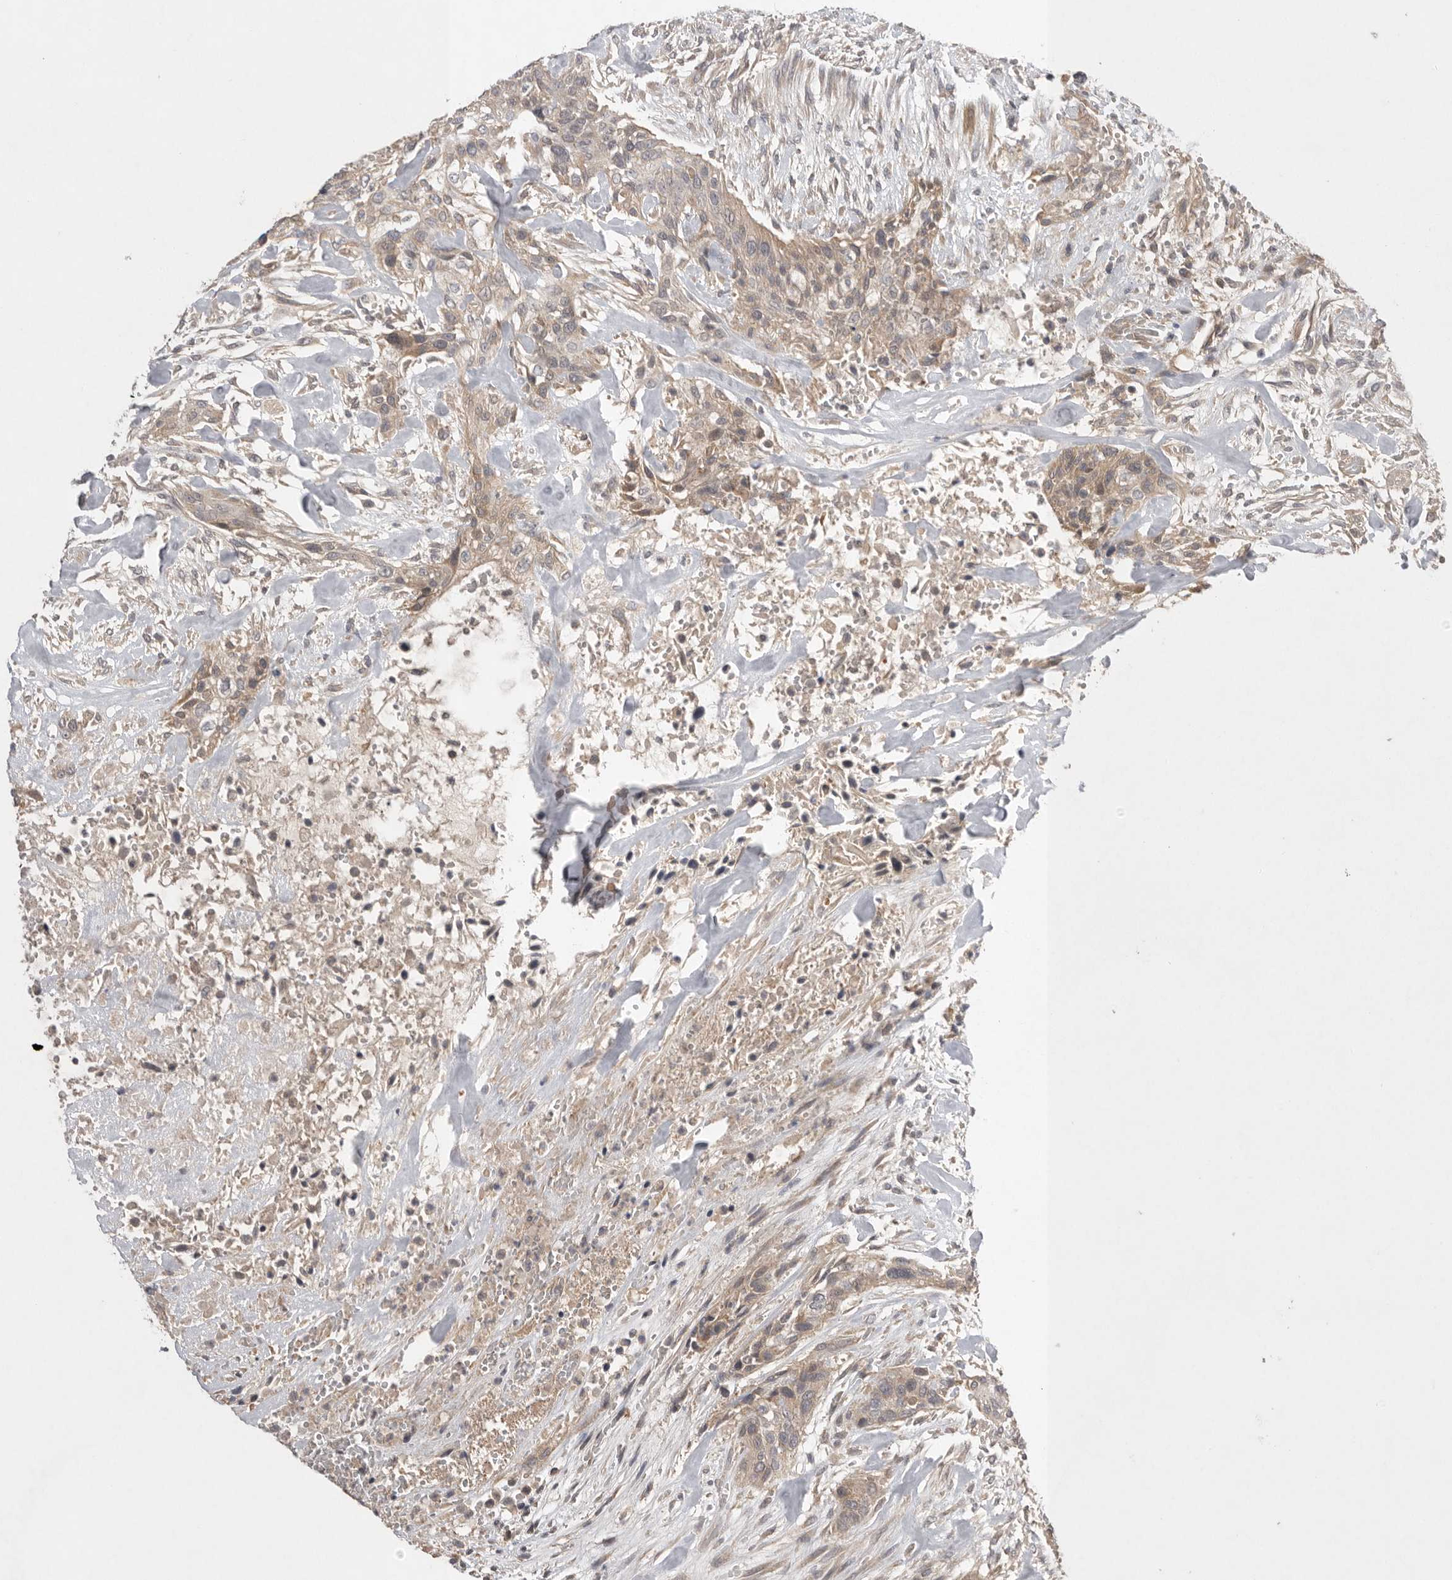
{"staining": {"intensity": "weak", "quantity": ">75%", "location": "cytoplasmic/membranous"}, "tissue": "urothelial cancer", "cell_type": "Tumor cells", "image_type": "cancer", "snomed": [{"axis": "morphology", "description": "Urothelial carcinoma, High grade"}, {"axis": "topography", "description": "Urinary bladder"}], "caption": "Human urothelial cancer stained for a protein (brown) shows weak cytoplasmic/membranous positive expression in approximately >75% of tumor cells.", "gene": "NRCAM", "patient": {"sex": "male", "age": 35}}